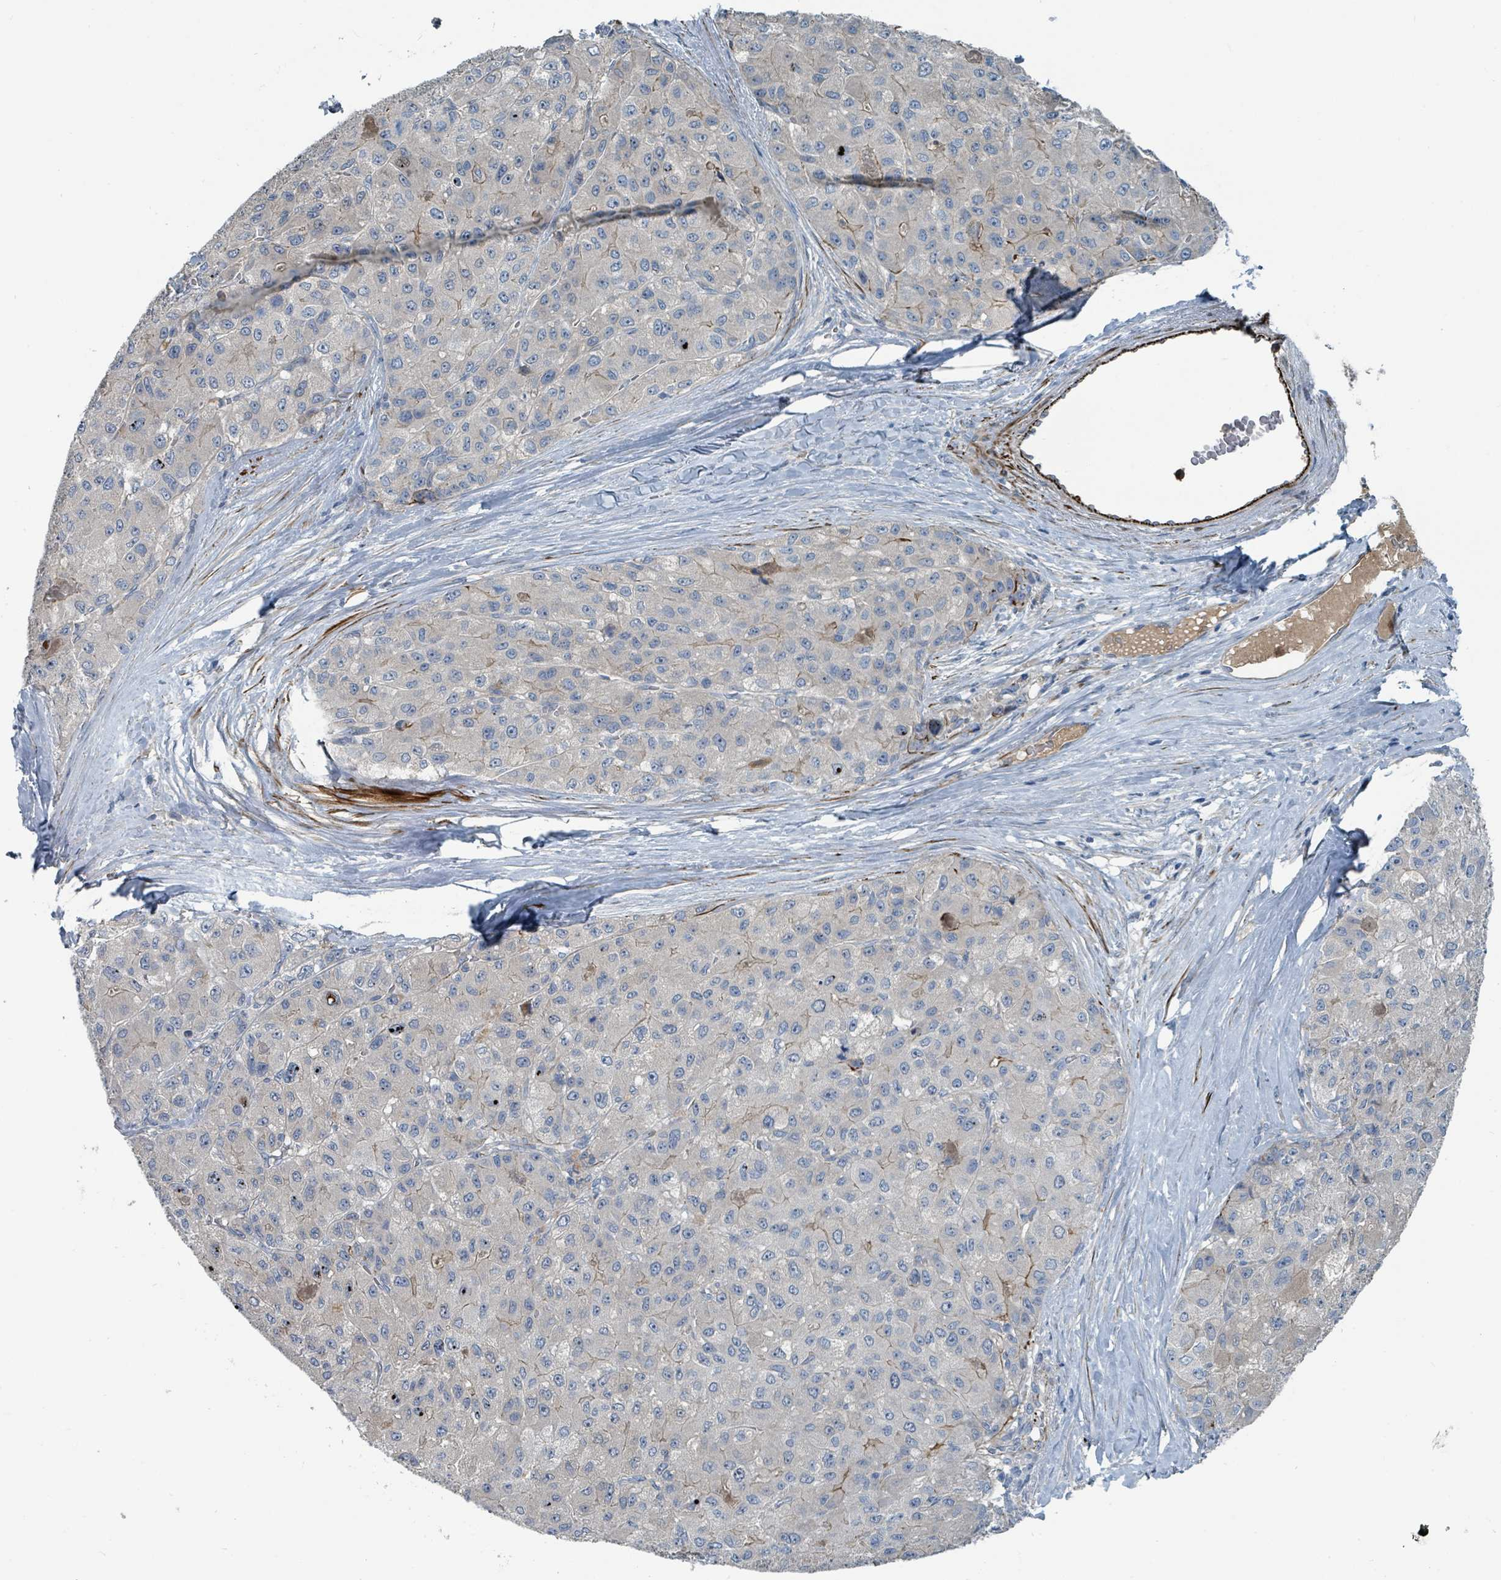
{"staining": {"intensity": "negative", "quantity": "none", "location": "none"}, "tissue": "liver cancer", "cell_type": "Tumor cells", "image_type": "cancer", "snomed": [{"axis": "morphology", "description": "Carcinoma, Hepatocellular, NOS"}, {"axis": "topography", "description": "Liver"}], "caption": "This photomicrograph is of liver cancer (hepatocellular carcinoma) stained with IHC to label a protein in brown with the nuclei are counter-stained blue. There is no expression in tumor cells.", "gene": "SLC44A5", "patient": {"sex": "male", "age": 80}}